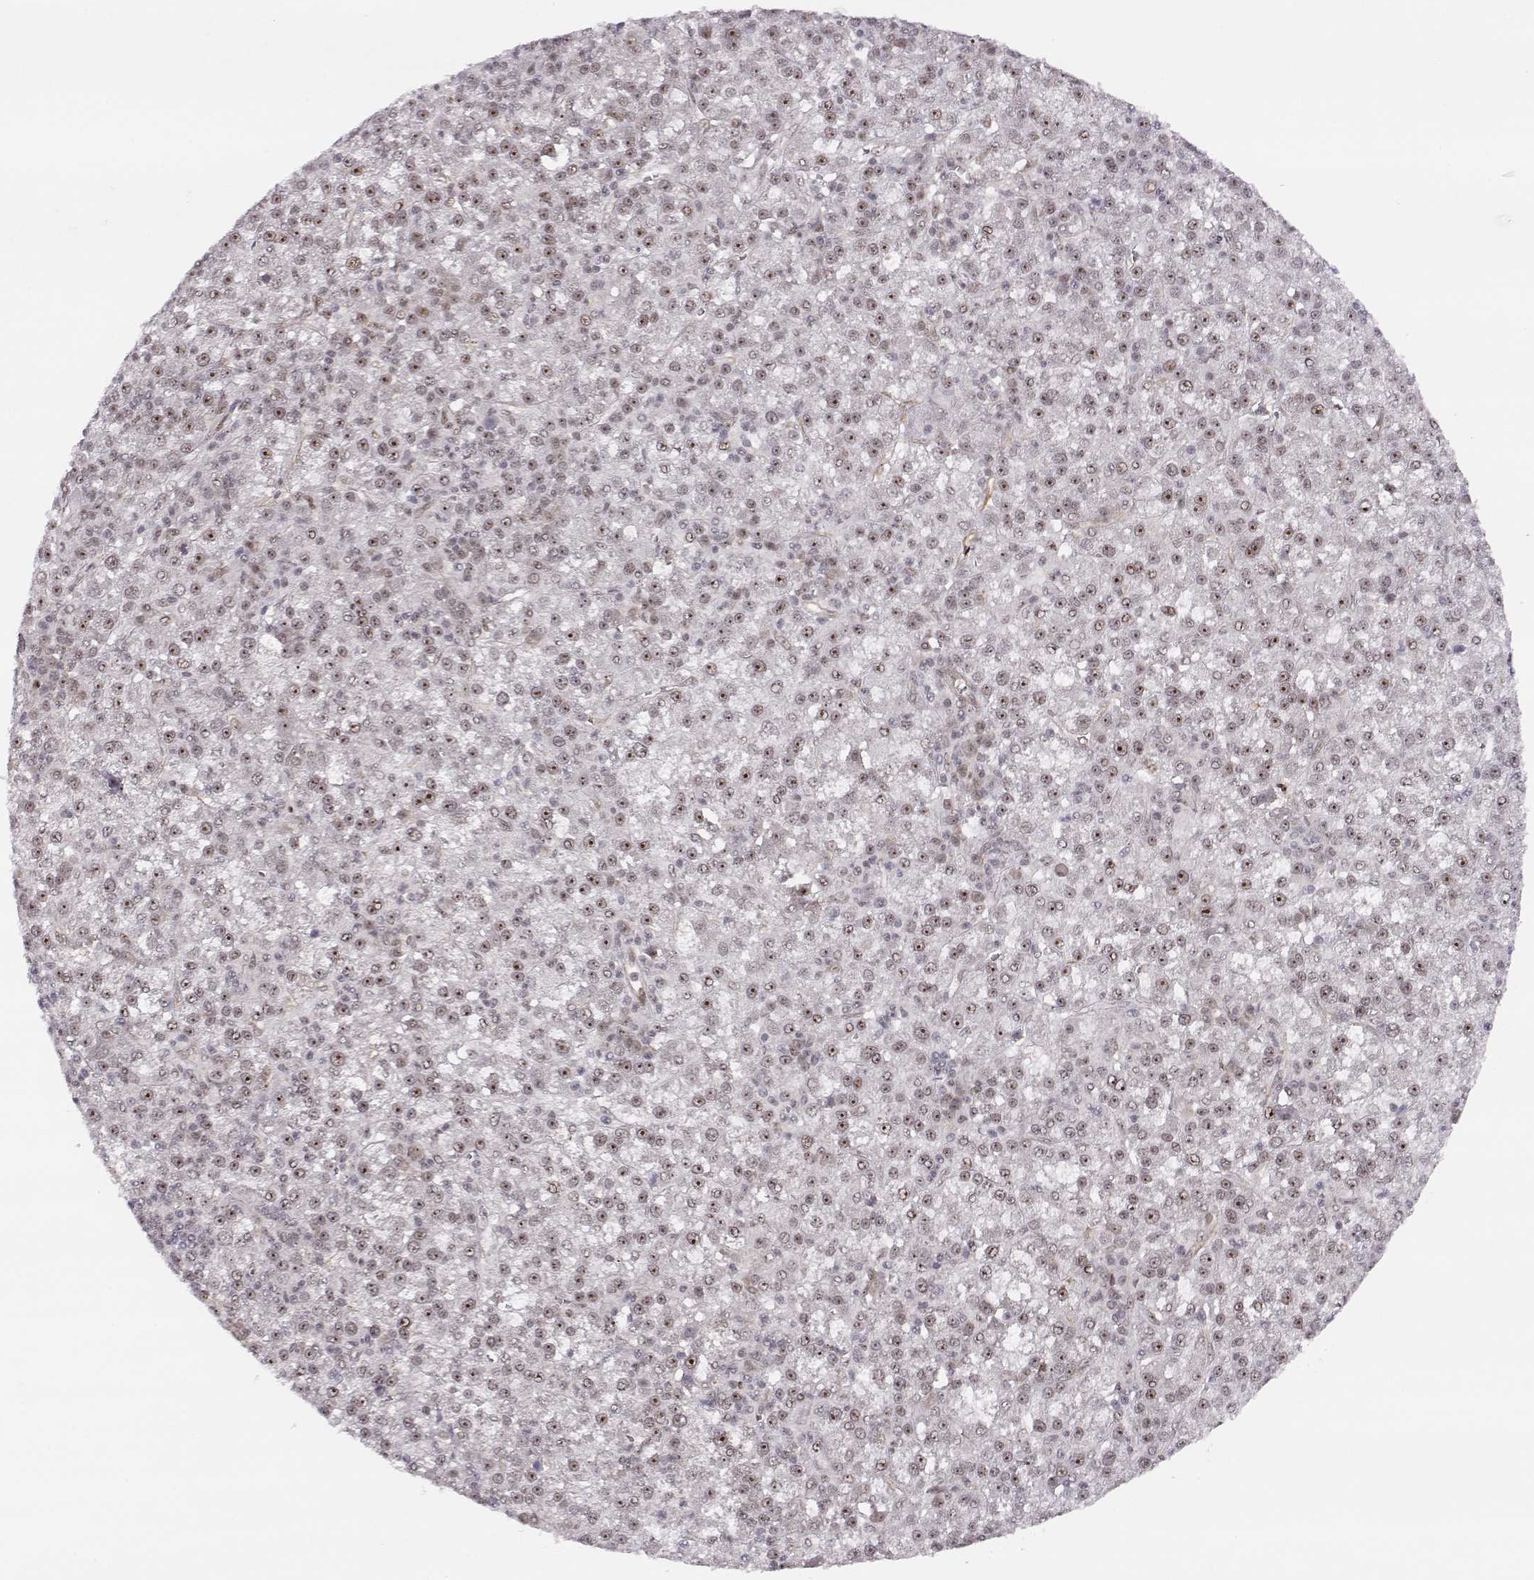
{"staining": {"intensity": "moderate", "quantity": "25%-75%", "location": "nuclear"}, "tissue": "liver cancer", "cell_type": "Tumor cells", "image_type": "cancer", "snomed": [{"axis": "morphology", "description": "Carcinoma, Hepatocellular, NOS"}, {"axis": "topography", "description": "Liver"}], "caption": "Liver cancer stained with a brown dye exhibits moderate nuclear positive expression in about 25%-75% of tumor cells.", "gene": "CIR1", "patient": {"sex": "female", "age": 60}}